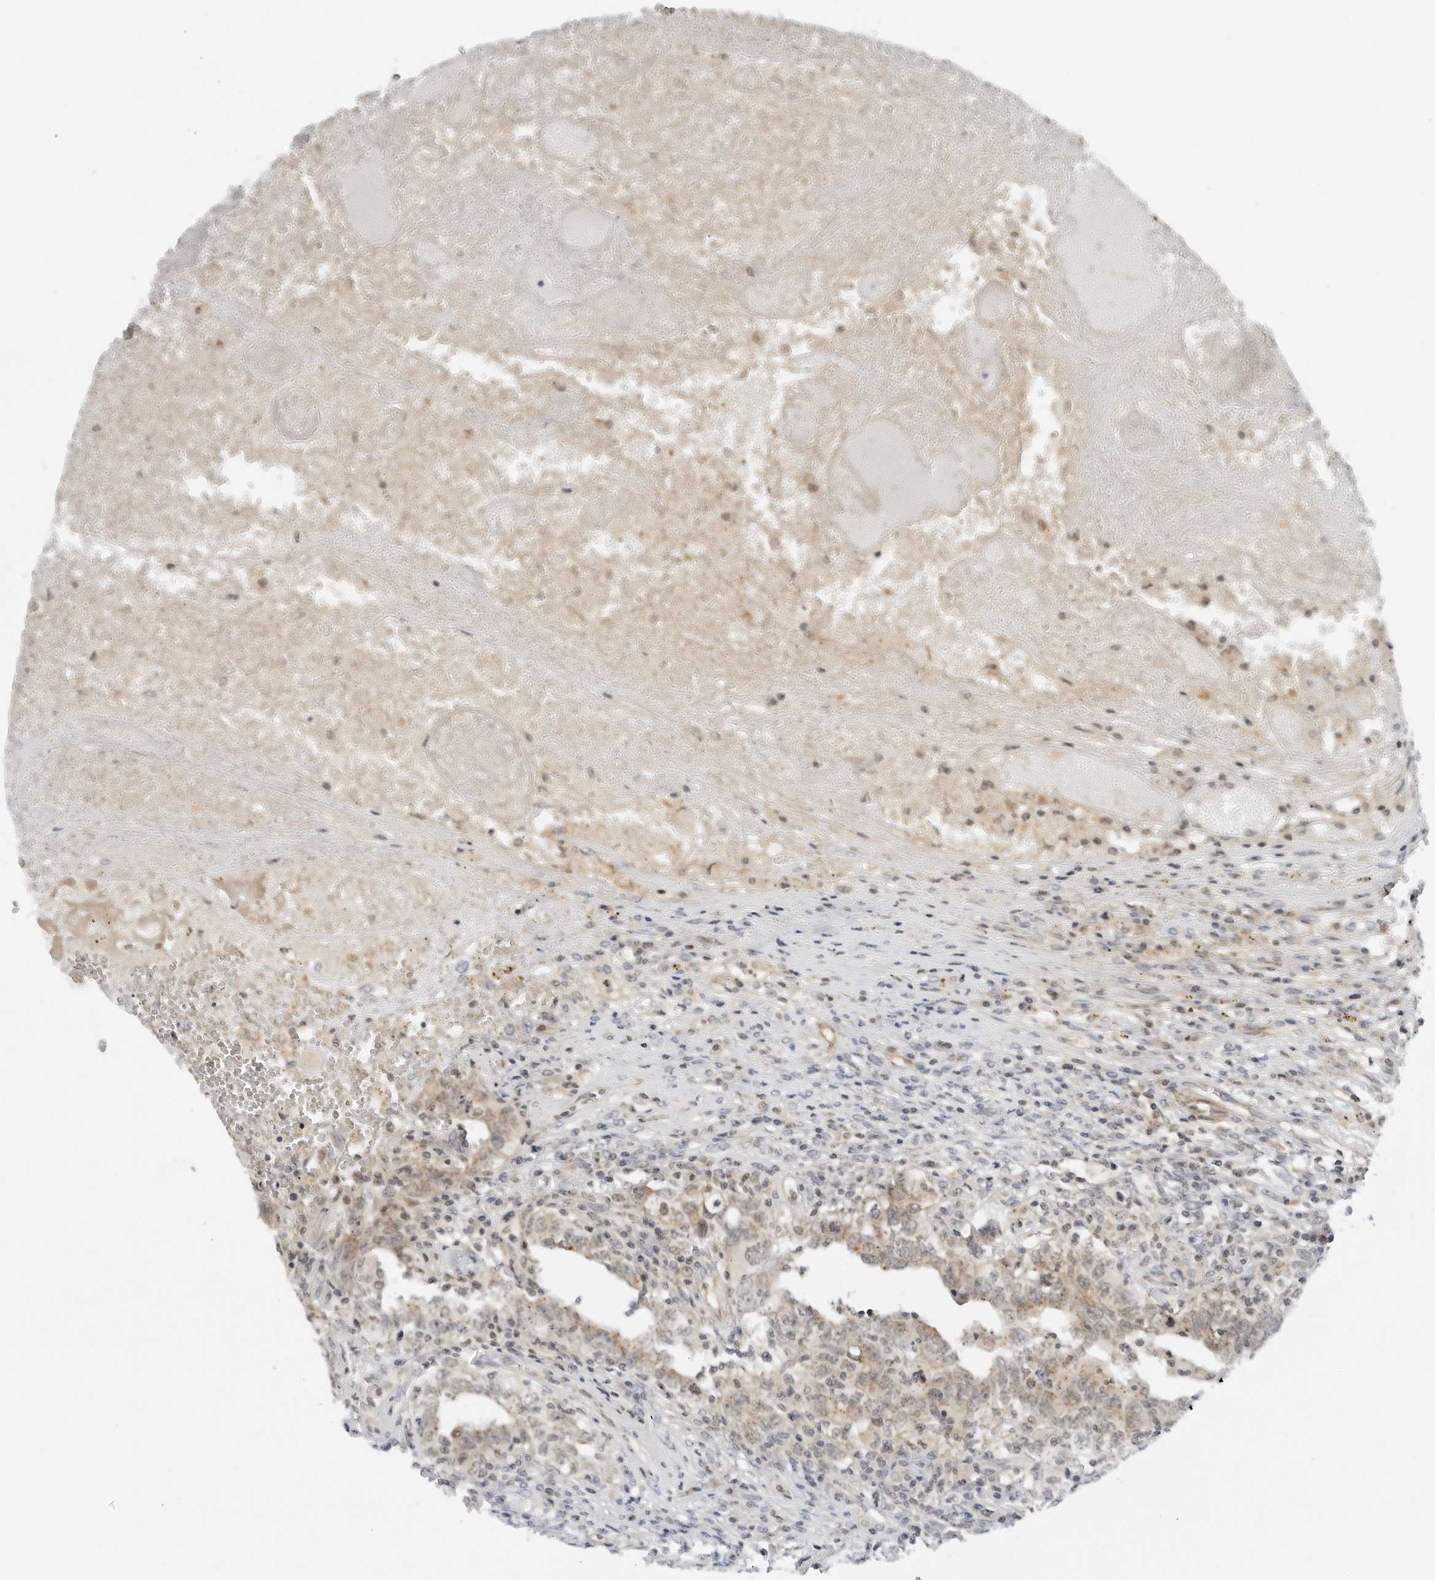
{"staining": {"intensity": "weak", "quantity": "<25%", "location": "cytoplasmic/membranous"}, "tissue": "testis cancer", "cell_type": "Tumor cells", "image_type": "cancer", "snomed": [{"axis": "morphology", "description": "Carcinoma, Embryonal, NOS"}, {"axis": "topography", "description": "Testis"}], "caption": "This is an IHC micrograph of human testis embryonal carcinoma. There is no positivity in tumor cells.", "gene": "SUGCT", "patient": {"sex": "male", "age": 26}}